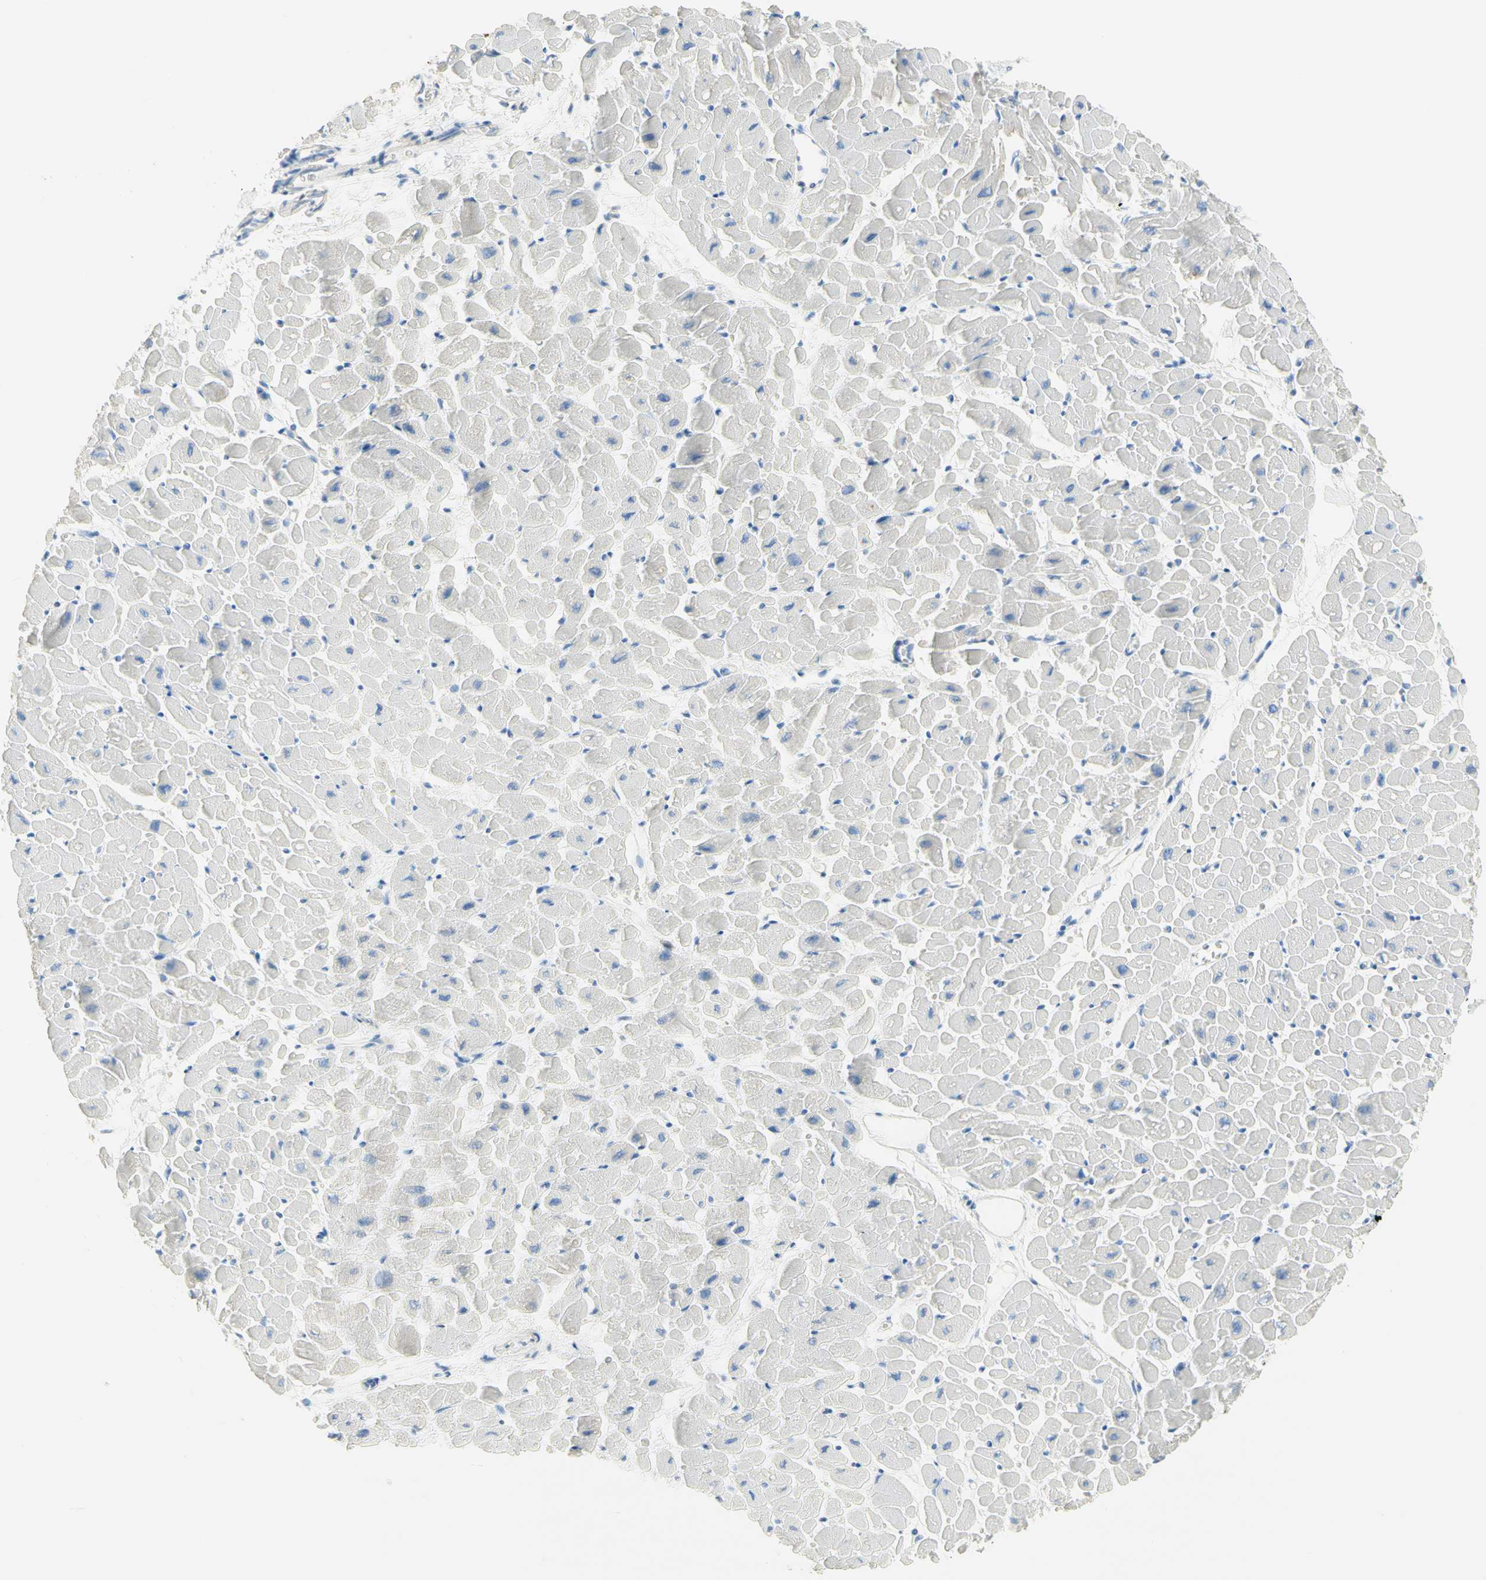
{"staining": {"intensity": "negative", "quantity": "none", "location": "none"}, "tissue": "heart muscle", "cell_type": "Cardiomyocytes", "image_type": "normal", "snomed": [{"axis": "morphology", "description": "Normal tissue, NOS"}, {"axis": "topography", "description": "Heart"}], "caption": "This is a photomicrograph of immunohistochemistry staining of unremarkable heart muscle, which shows no positivity in cardiomyocytes.", "gene": "NECTIN4", "patient": {"sex": "male", "age": 45}}